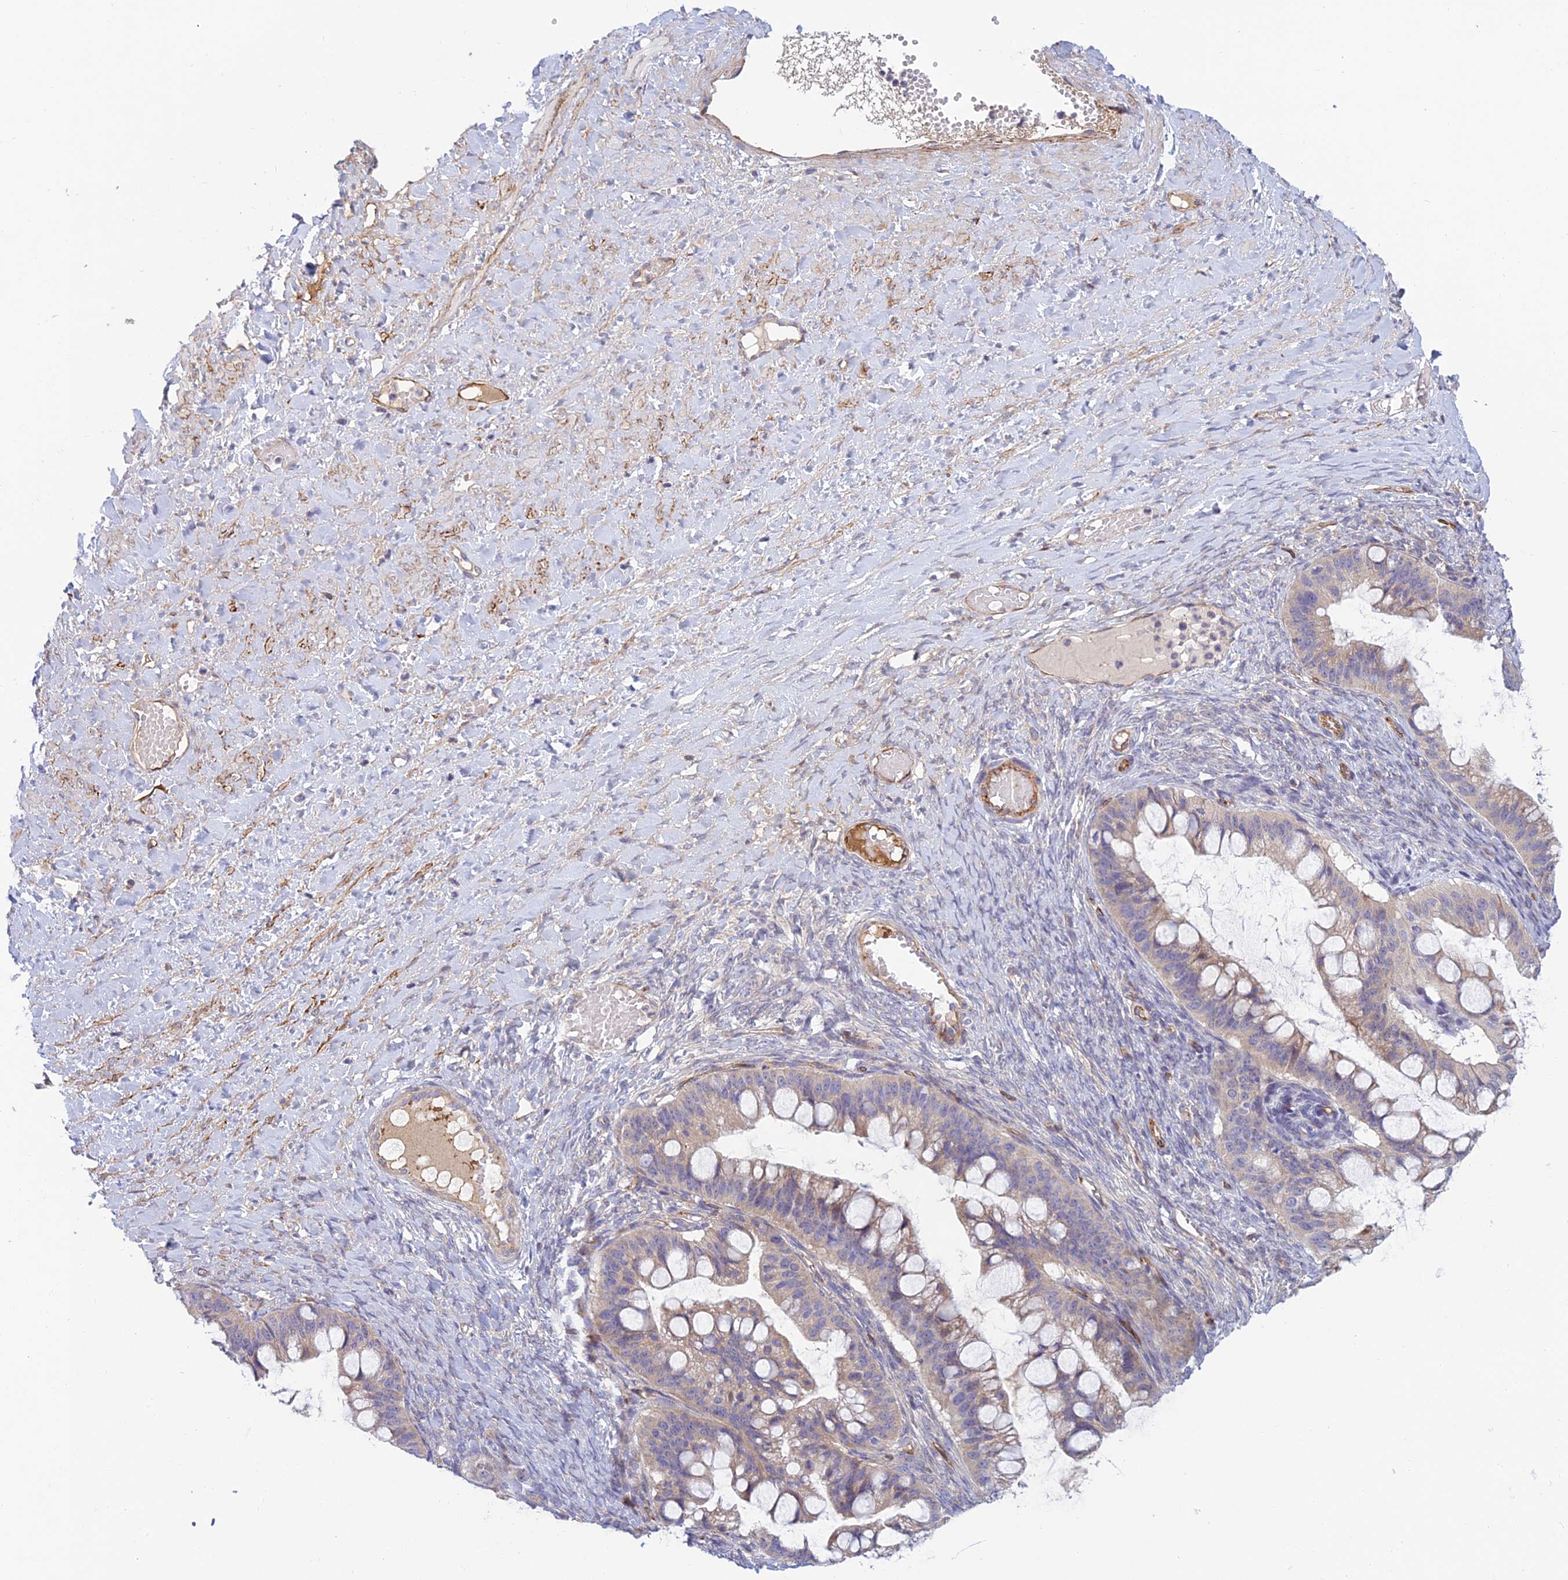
{"staining": {"intensity": "weak", "quantity": "25%-75%", "location": "cytoplasmic/membranous"}, "tissue": "ovarian cancer", "cell_type": "Tumor cells", "image_type": "cancer", "snomed": [{"axis": "morphology", "description": "Cystadenocarcinoma, mucinous, NOS"}, {"axis": "topography", "description": "Ovary"}], "caption": "Immunohistochemical staining of mucinous cystadenocarcinoma (ovarian) shows low levels of weak cytoplasmic/membranous expression in approximately 25%-75% of tumor cells.", "gene": "DUS2", "patient": {"sex": "female", "age": 73}}